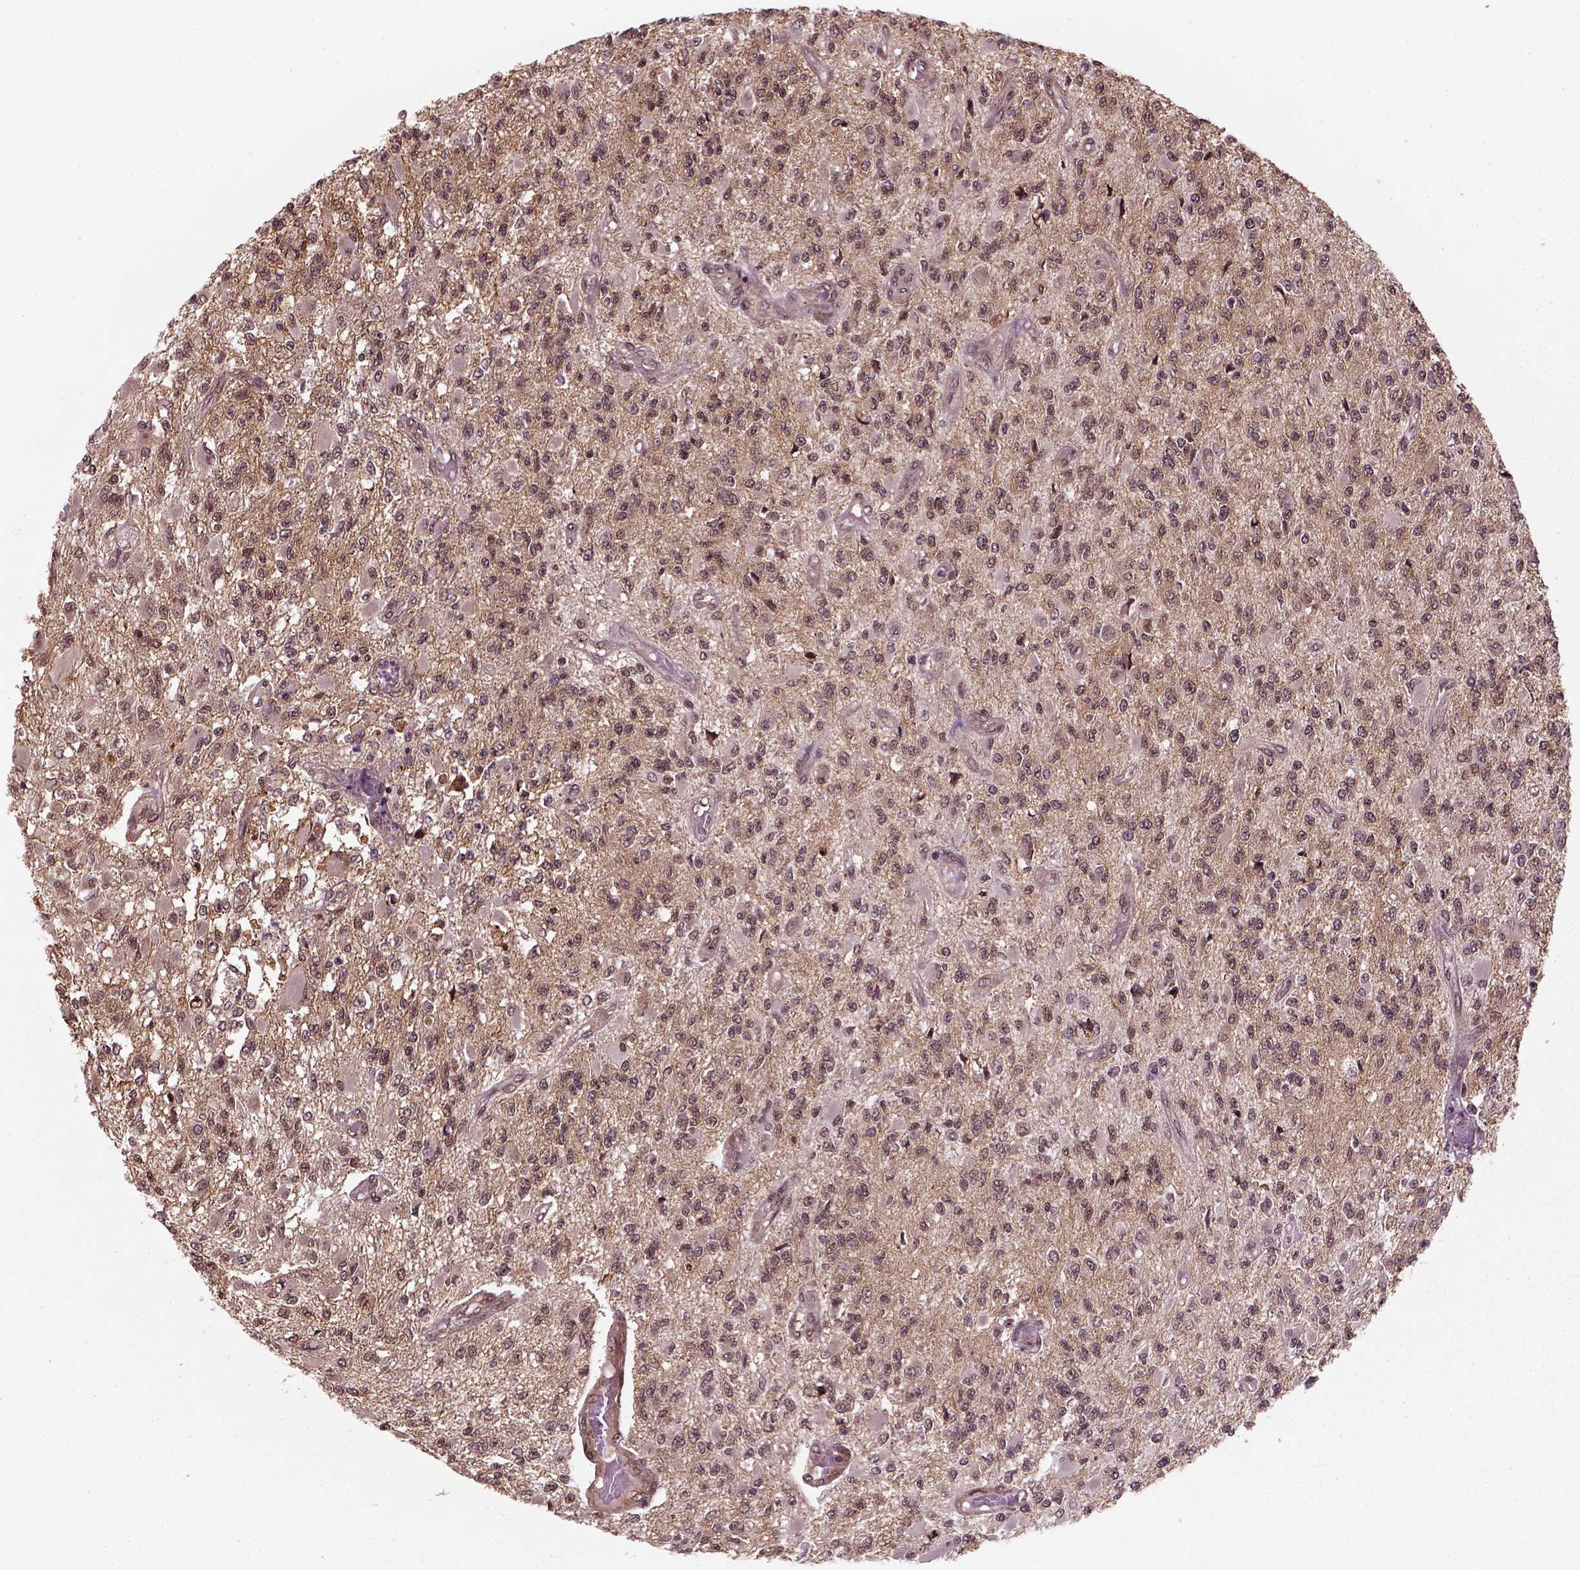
{"staining": {"intensity": "moderate", "quantity": "<25%", "location": "cytoplasmic/membranous"}, "tissue": "glioma", "cell_type": "Tumor cells", "image_type": "cancer", "snomed": [{"axis": "morphology", "description": "Glioma, malignant, High grade"}, {"axis": "topography", "description": "Brain"}], "caption": "Immunohistochemistry (IHC) micrograph of human glioma stained for a protein (brown), which displays low levels of moderate cytoplasmic/membranous positivity in approximately <25% of tumor cells.", "gene": "NUDT9", "patient": {"sex": "female", "age": 63}}